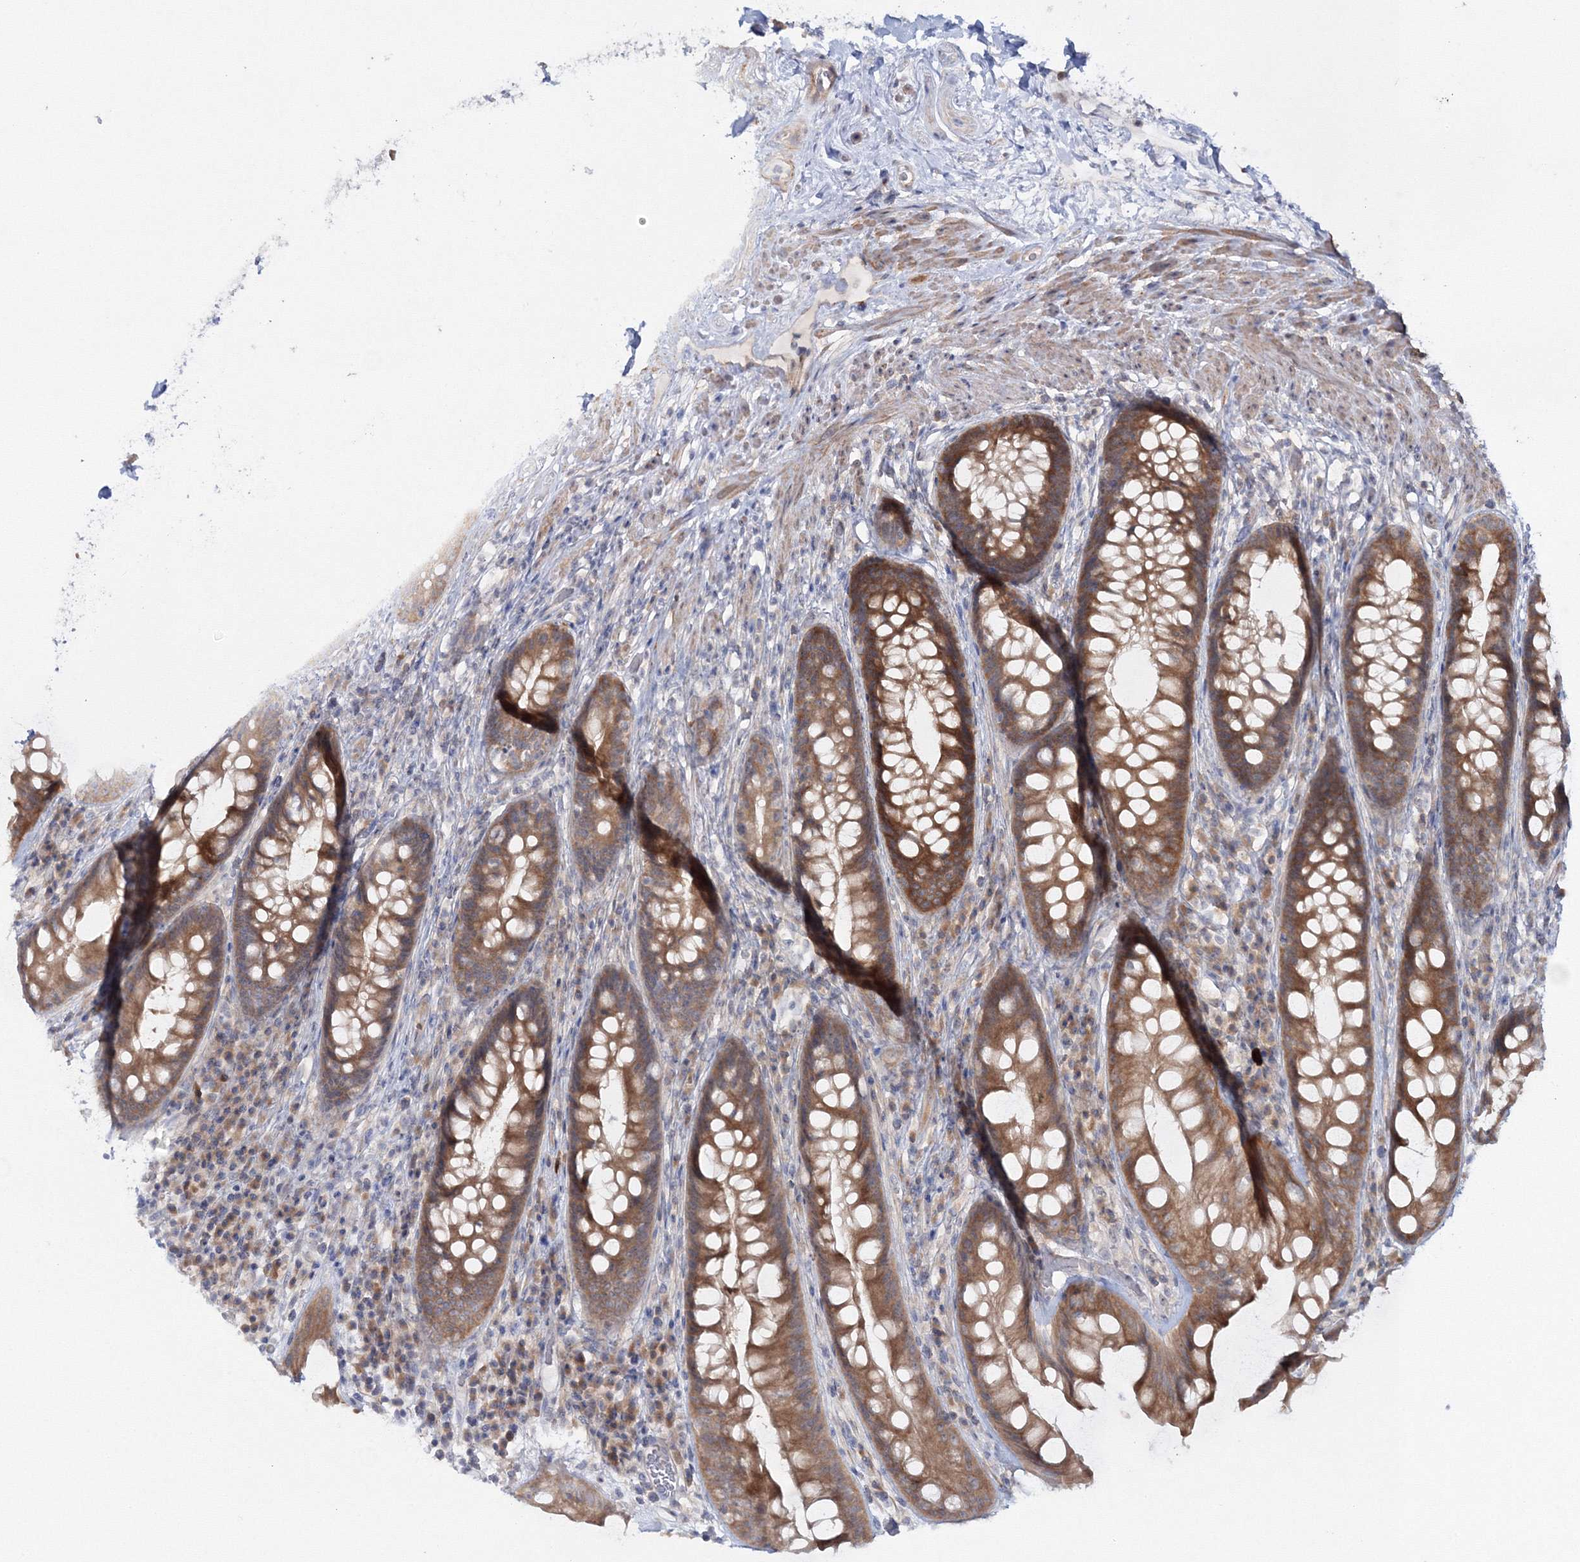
{"staining": {"intensity": "strong", "quantity": ">75%", "location": "cytoplasmic/membranous"}, "tissue": "rectum", "cell_type": "Glandular cells", "image_type": "normal", "snomed": [{"axis": "morphology", "description": "Normal tissue, NOS"}, {"axis": "topography", "description": "Rectum"}], "caption": "Glandular cells show strong cytoplasmic/membranous positivity in about >75% of cells in benign rectum.", "gene": "IPMK", "patient": {"sex": "male", "age": 74}}